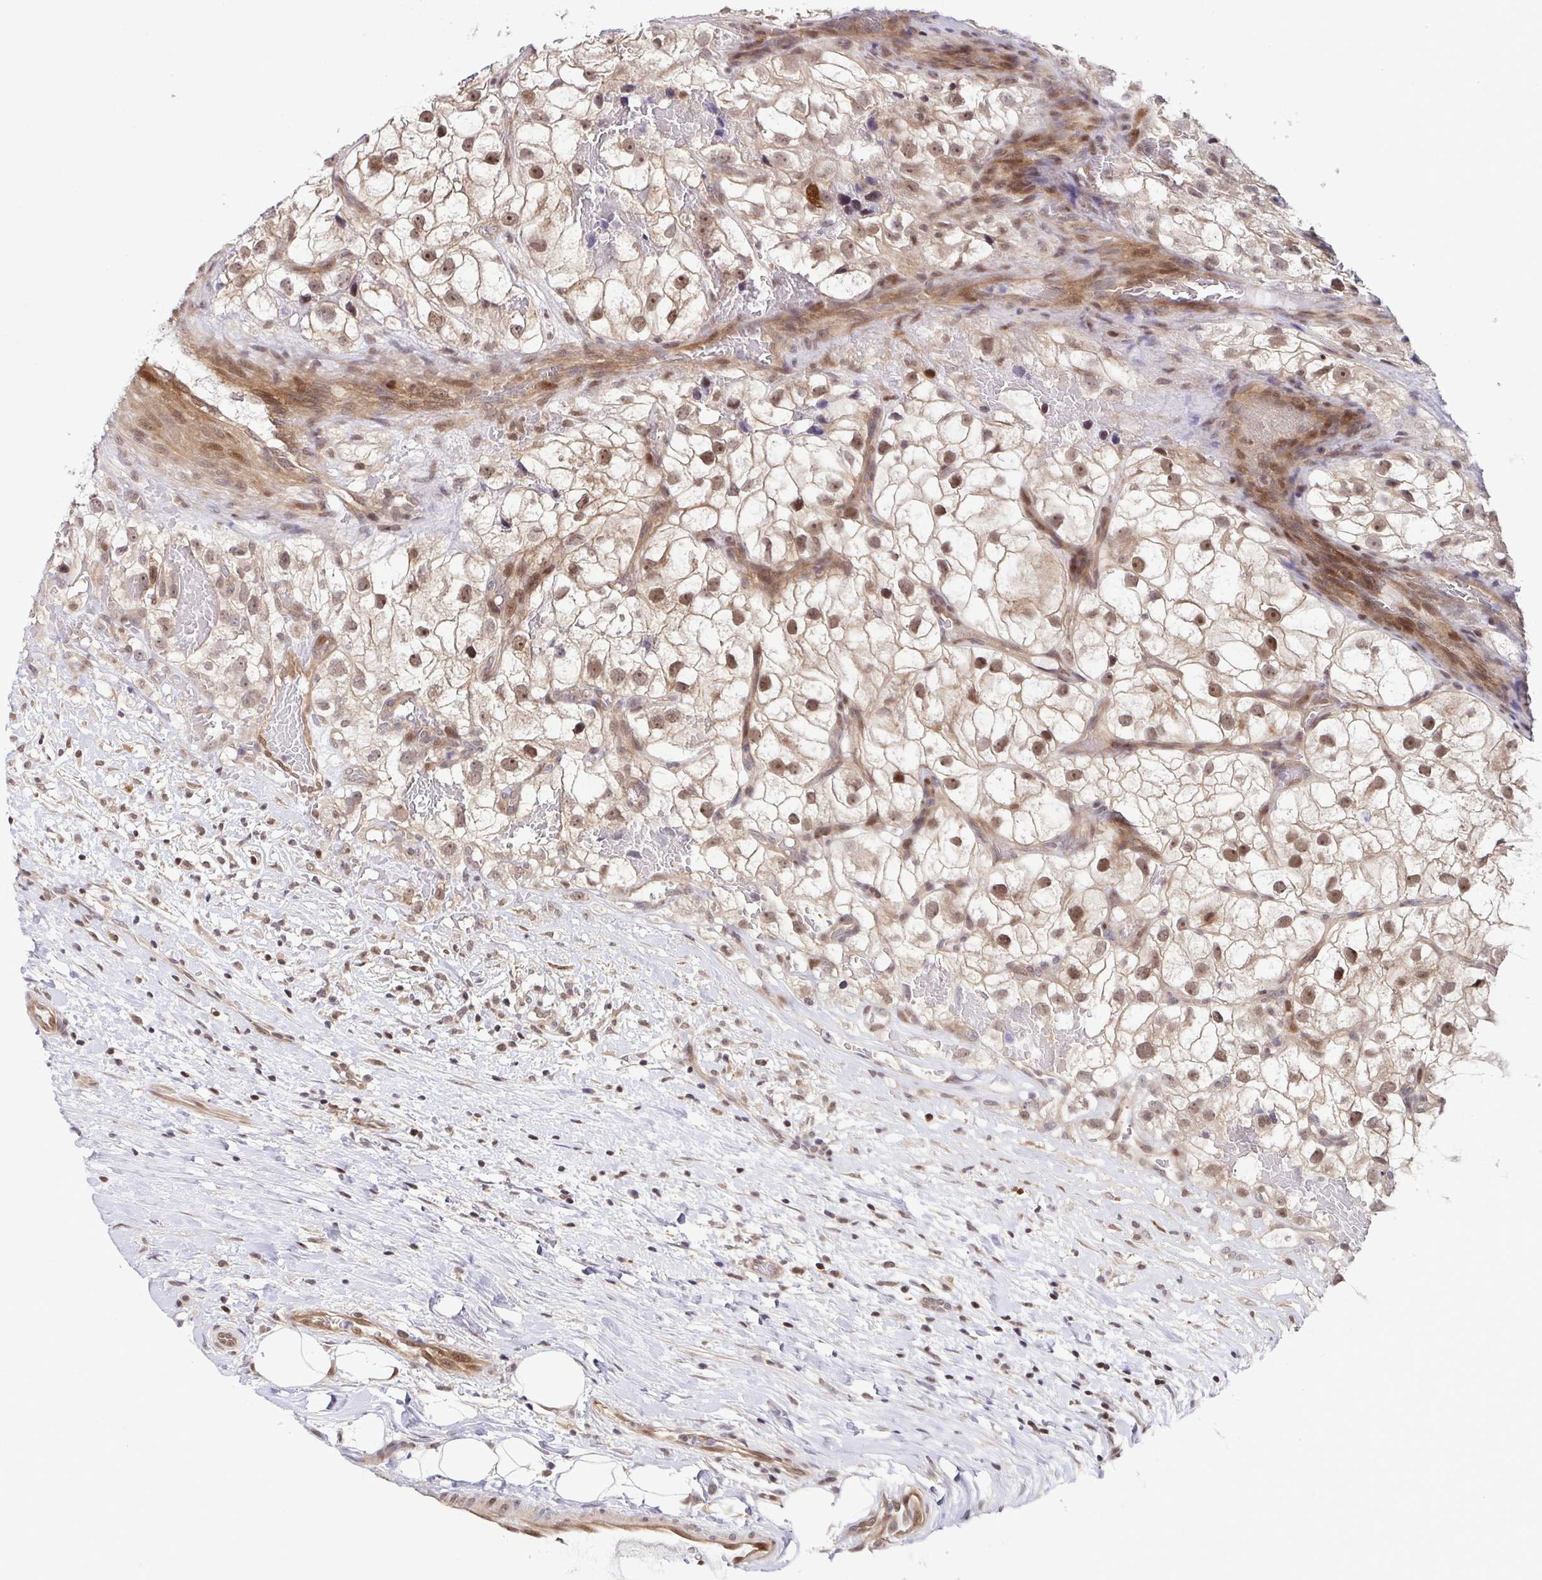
{"staining": {"intensity": "moderate", "quantity": ">75%", "location": "nuclear"}, "tissue": "renal cancer", "cell_type": "Tumor cells", "image_type": "cancer", "snomed": [{"axis": "morphology", "description": "Adenocarcinoma, NOS"}, {"axis": "topography", "description": "Kidney"}], "caption": "A high-resolution micrograph shows IHC staining of adenocarcinoma (renal), which reveals moderate nuclear staining in about >75% of tumor cells. Nuclei are stained in blue.", "gene": "DNAJB1", "patient": {"sex": "male", "age": 59}}